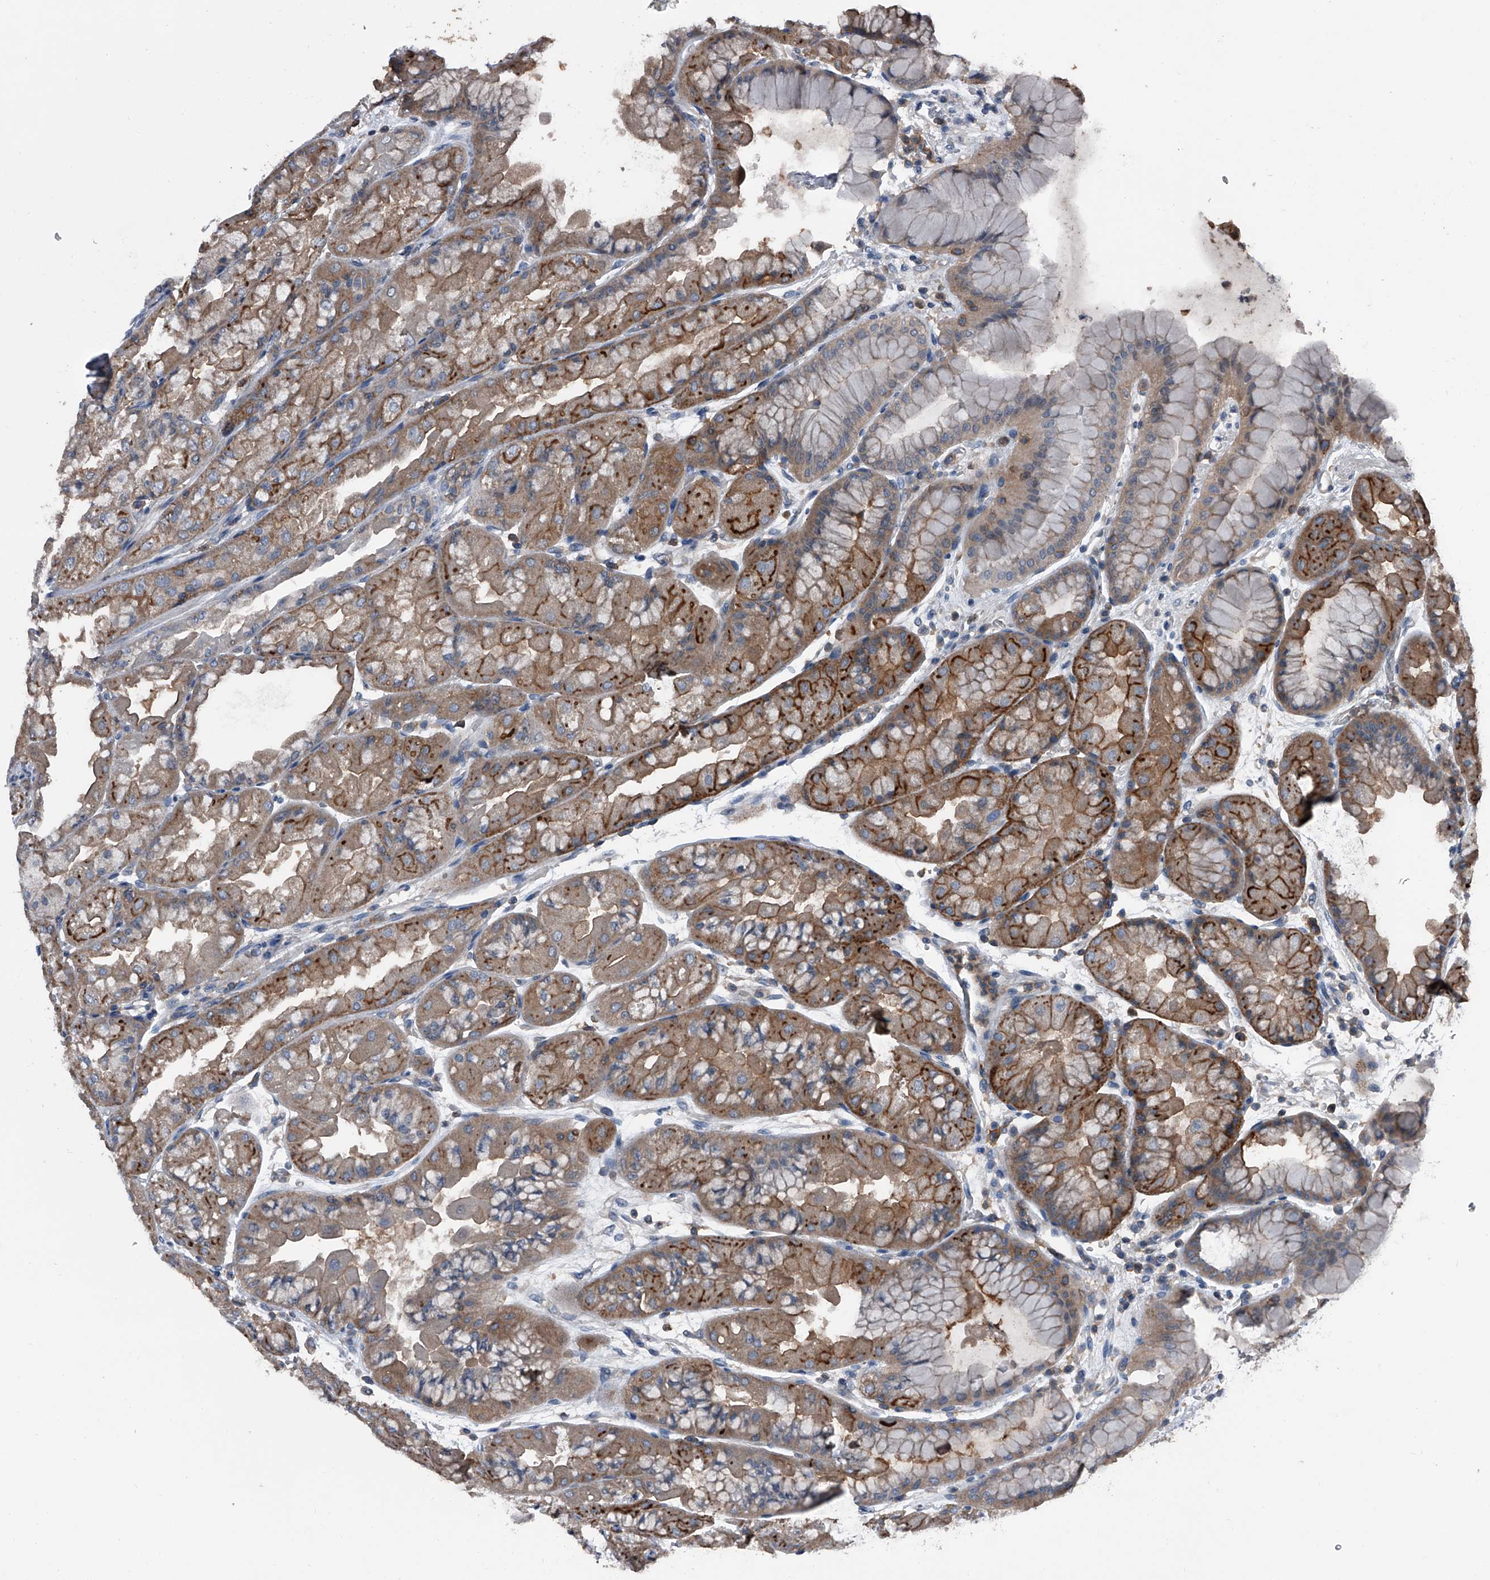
{"staining": {"intensity": "moderate", "quantity": "25%-75%", "location": "cytoplasmic/membranous"}, "tissue": "stomach", "cell_type": "Glandular cells", "image_type": "normal", "snomed": [{"axis": "morphology", "description": "Normal tissue, NOS"}, {"axis": "topography", "description": "Stomach, upper"}], "caption": "IHC photomicrograph of normal stomach stained for a protein (brown), which exhibits medium levels of moderate cytoplasmic/membranous staining in about 25%-75% of glandular cells.", "gene": "PIP5K1A", "patient": {"sex": "male", "age": 47}}